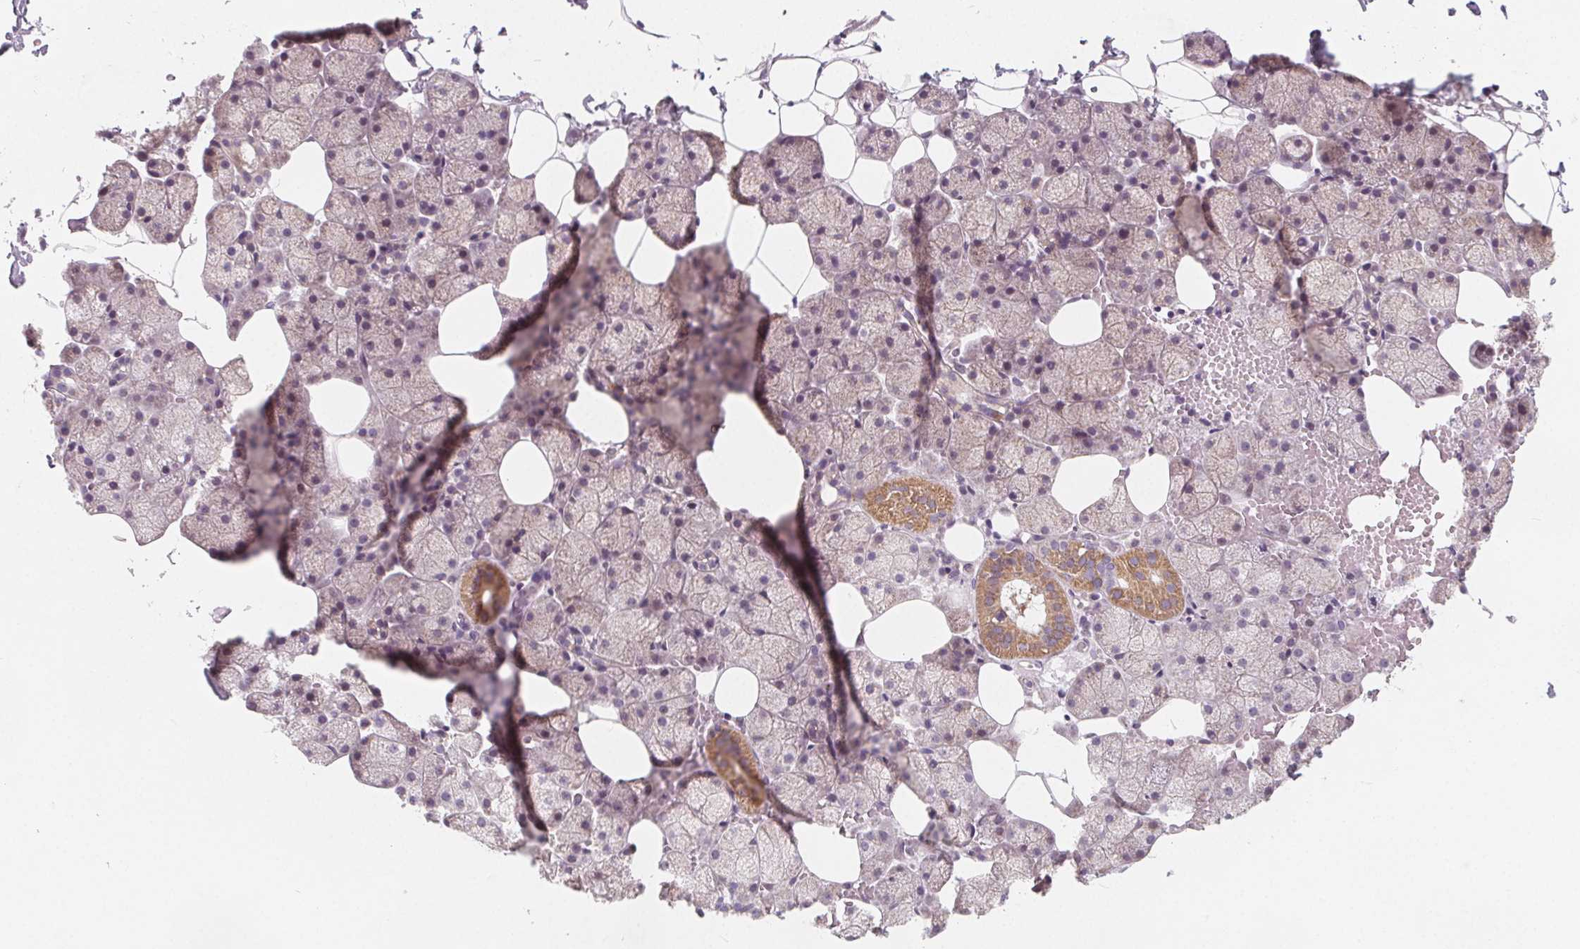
{"staining": {"intensity": "moderate", "quantity": "<25%", "location": "cytoplasmic/membranous"}, "tissue": "salivary gland", "cell_type": "Glandular cells", "image_type": "normal", "snomed": [{"axis": "morphology", "description": "Normal tissue, NOS"}, {"axis": "topography", "description": "Salivary gland"}], "caption": "Moderate cytoplasmic/membranous protein positivity is identified in approximately <25% of glandular cells in salivary gland. The staining is performed using DAB brown chromogen to label protein expression. The nuclei are counter-stained blue using hematoxylin.", "gene": "NUP210L", "patient": {"sex": "male", "age": 38}}